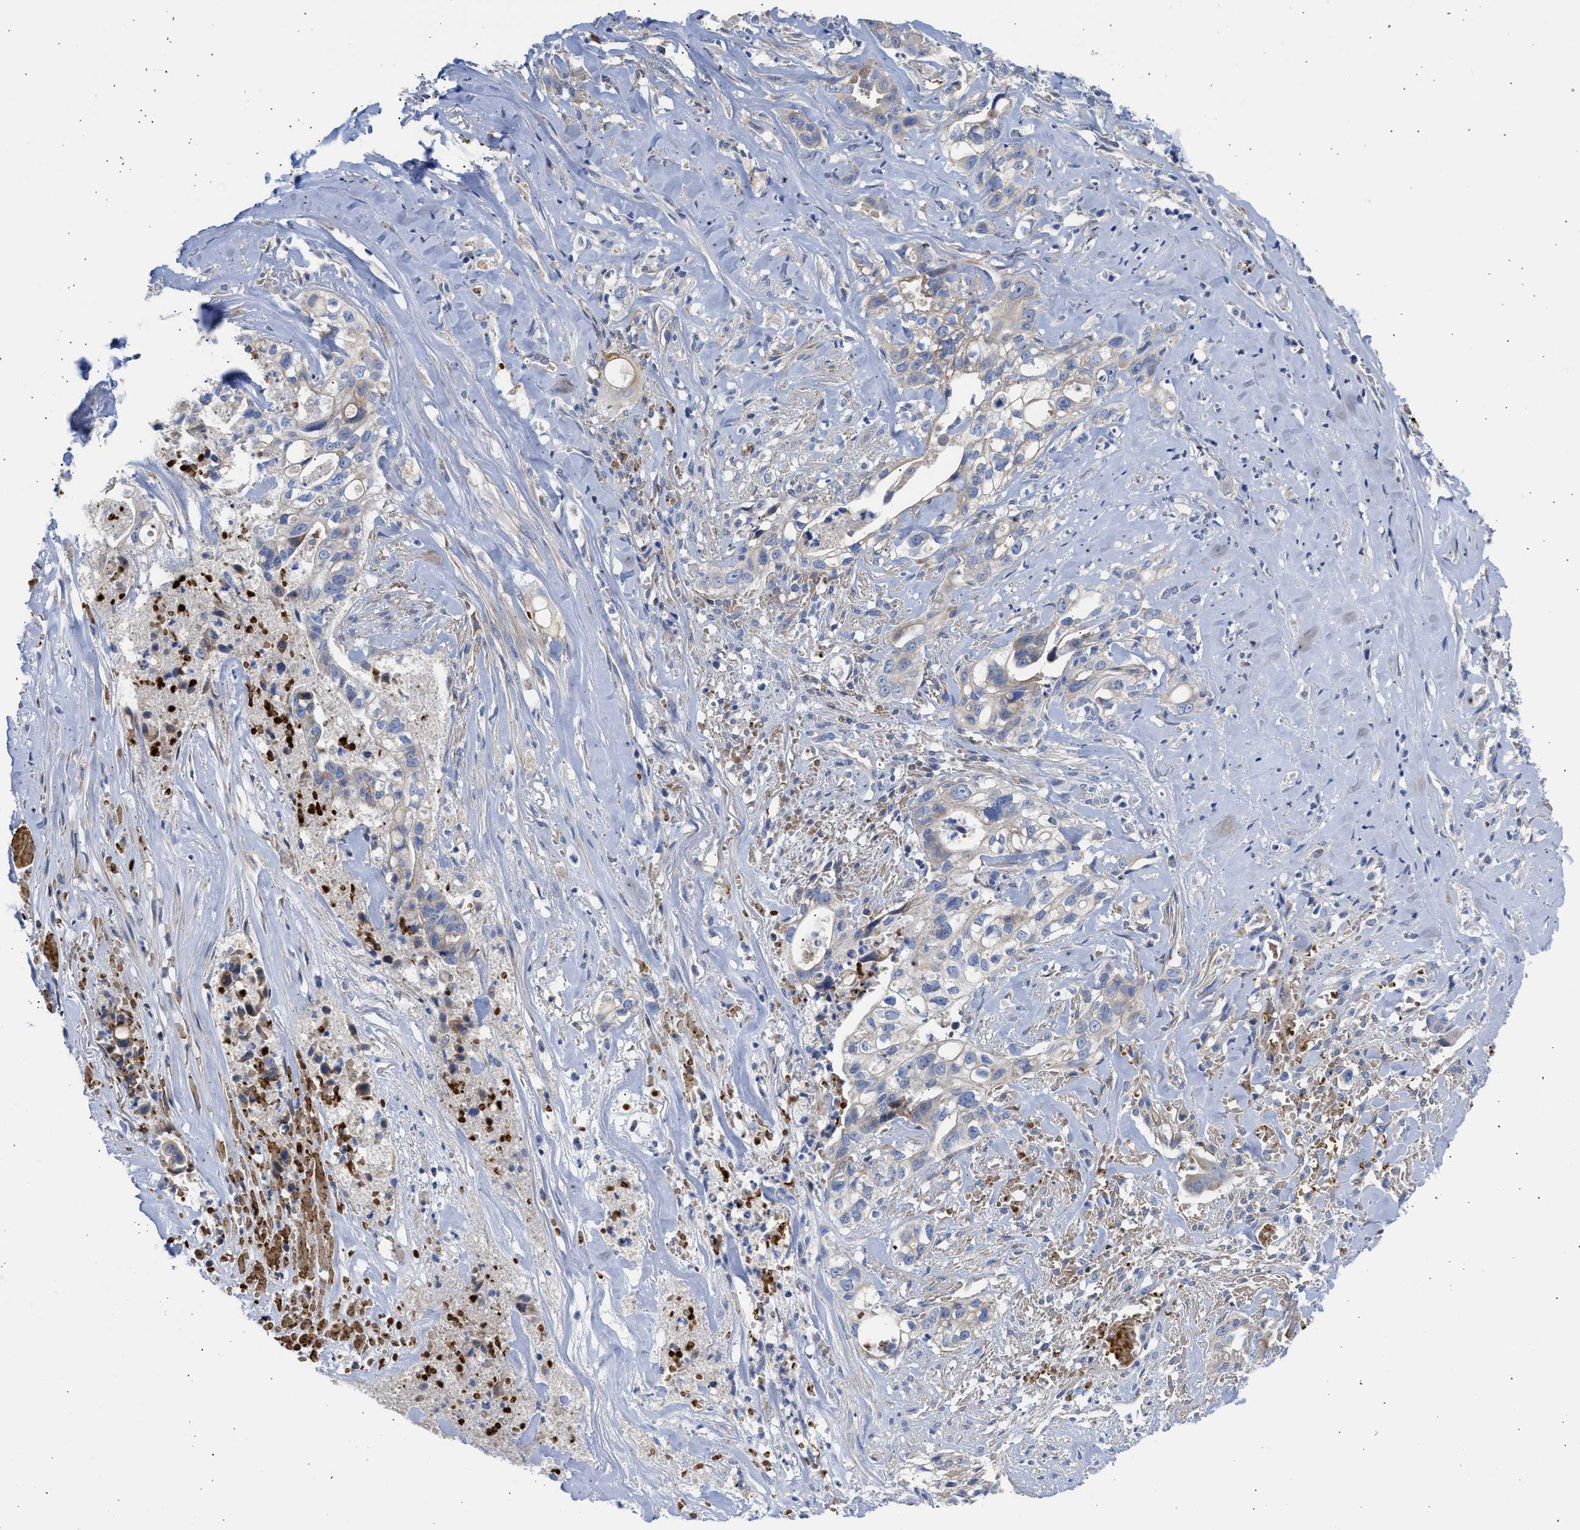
{"staining": {"intensity": "weak", "quantity": "25%-75%", "location": "cytoplasmic/membranous"}, "tissue": "liver cancer", "cell_type": "Tumor cells", "image_type": "cancer", "snomed": [{"axis": "morphology", "description": "Cholangiocarcinoma"}, {"axis": "topography", "description": "Liver"}], "caption": "The immunohistochemical stain highlights weak cytoplasmic/membranous staining in tumor cells of liver cancer tissue.", "gene": "BTG3", "patient": {"sex": "female", "age": 70}}